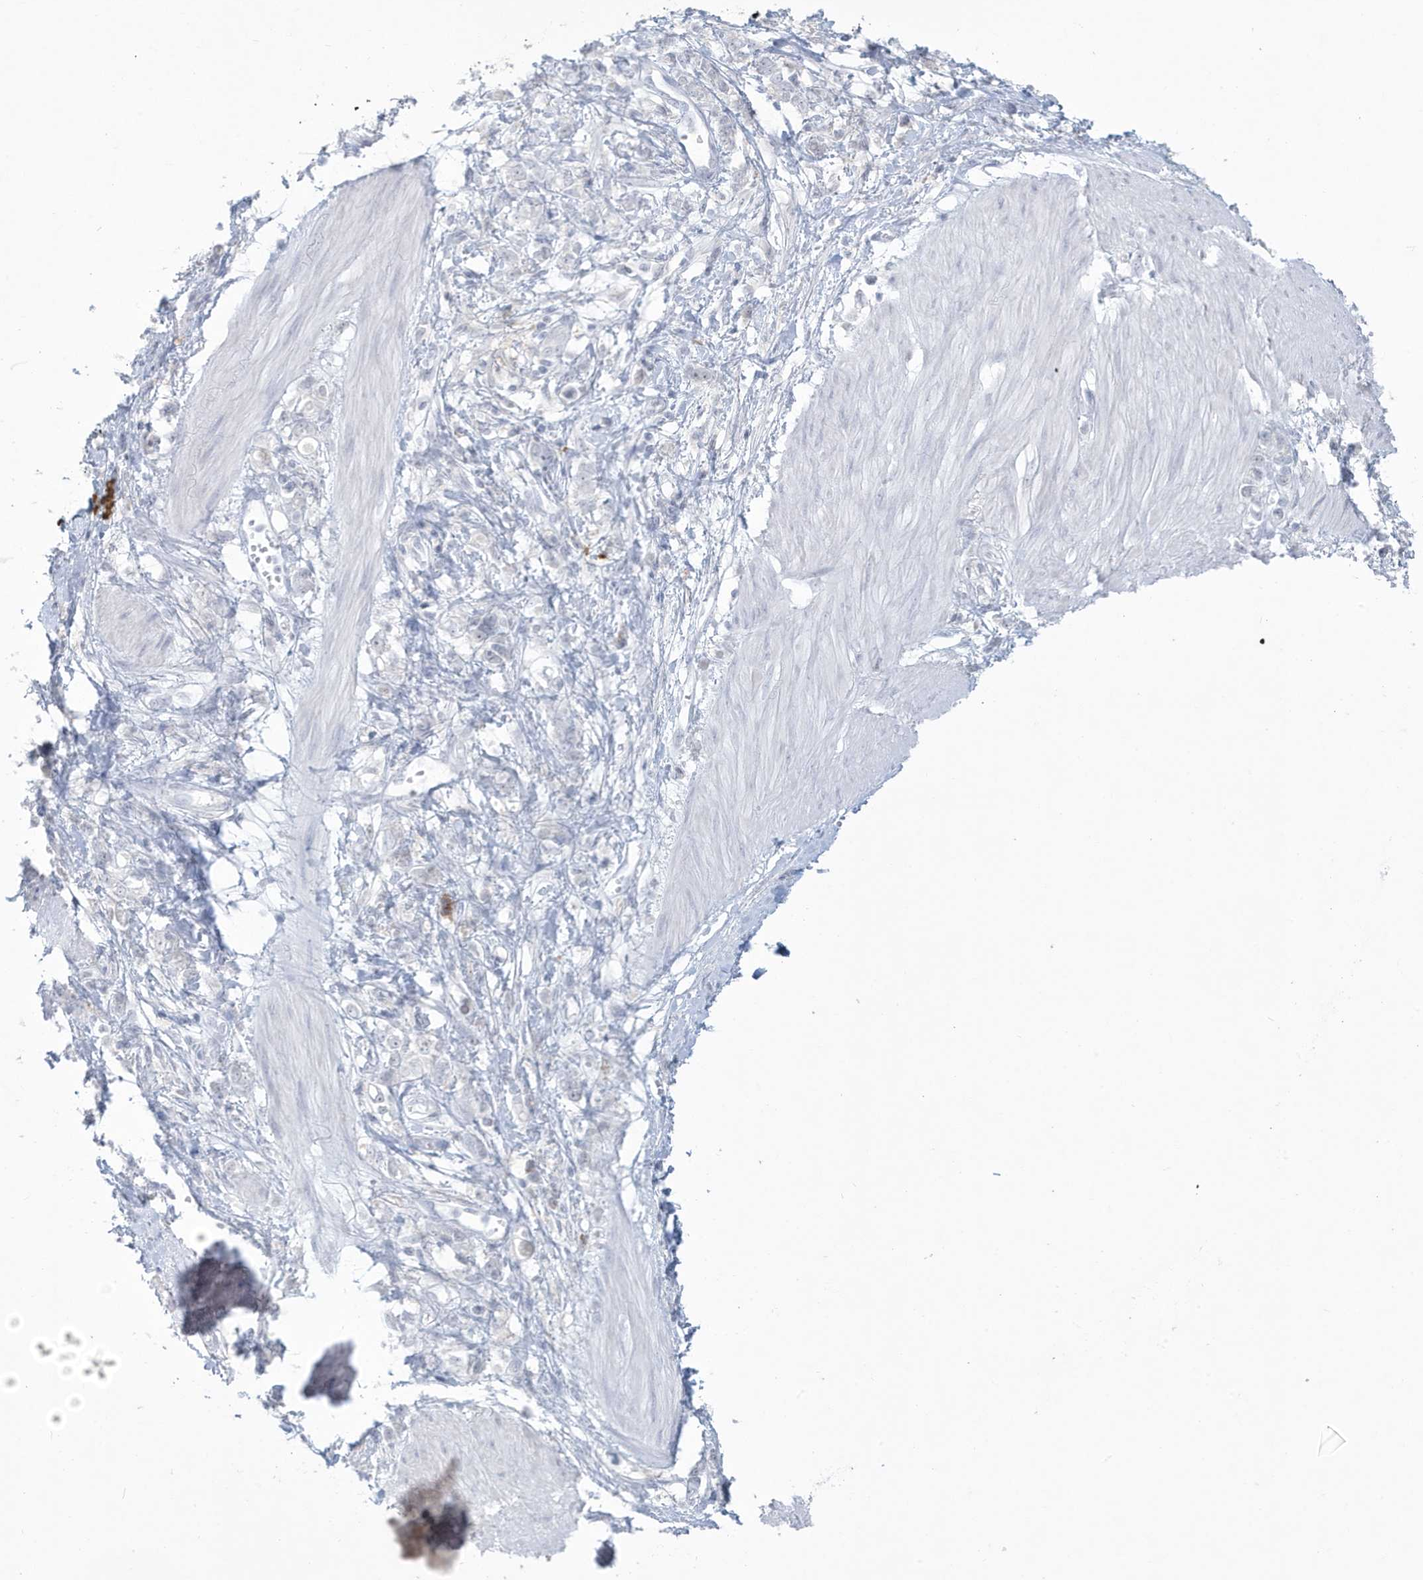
{"staining": {"intensity": "negative", "quantity": "none", "location": "none"}, "tissue": "stomach cancer", "cell_type": "Tumor cells", "image_type": "cancer", "snomed": [{"axis": "morphology", "description": "Adenocarcinoma, NOS"}, {"axis": "topography", "description": "Stomach"}], "caption": "Tumor cells are negative for brown protein staining in stomach cancer.", "gene": "HERC6", "patient": {"sex": "female", "age": 76}}